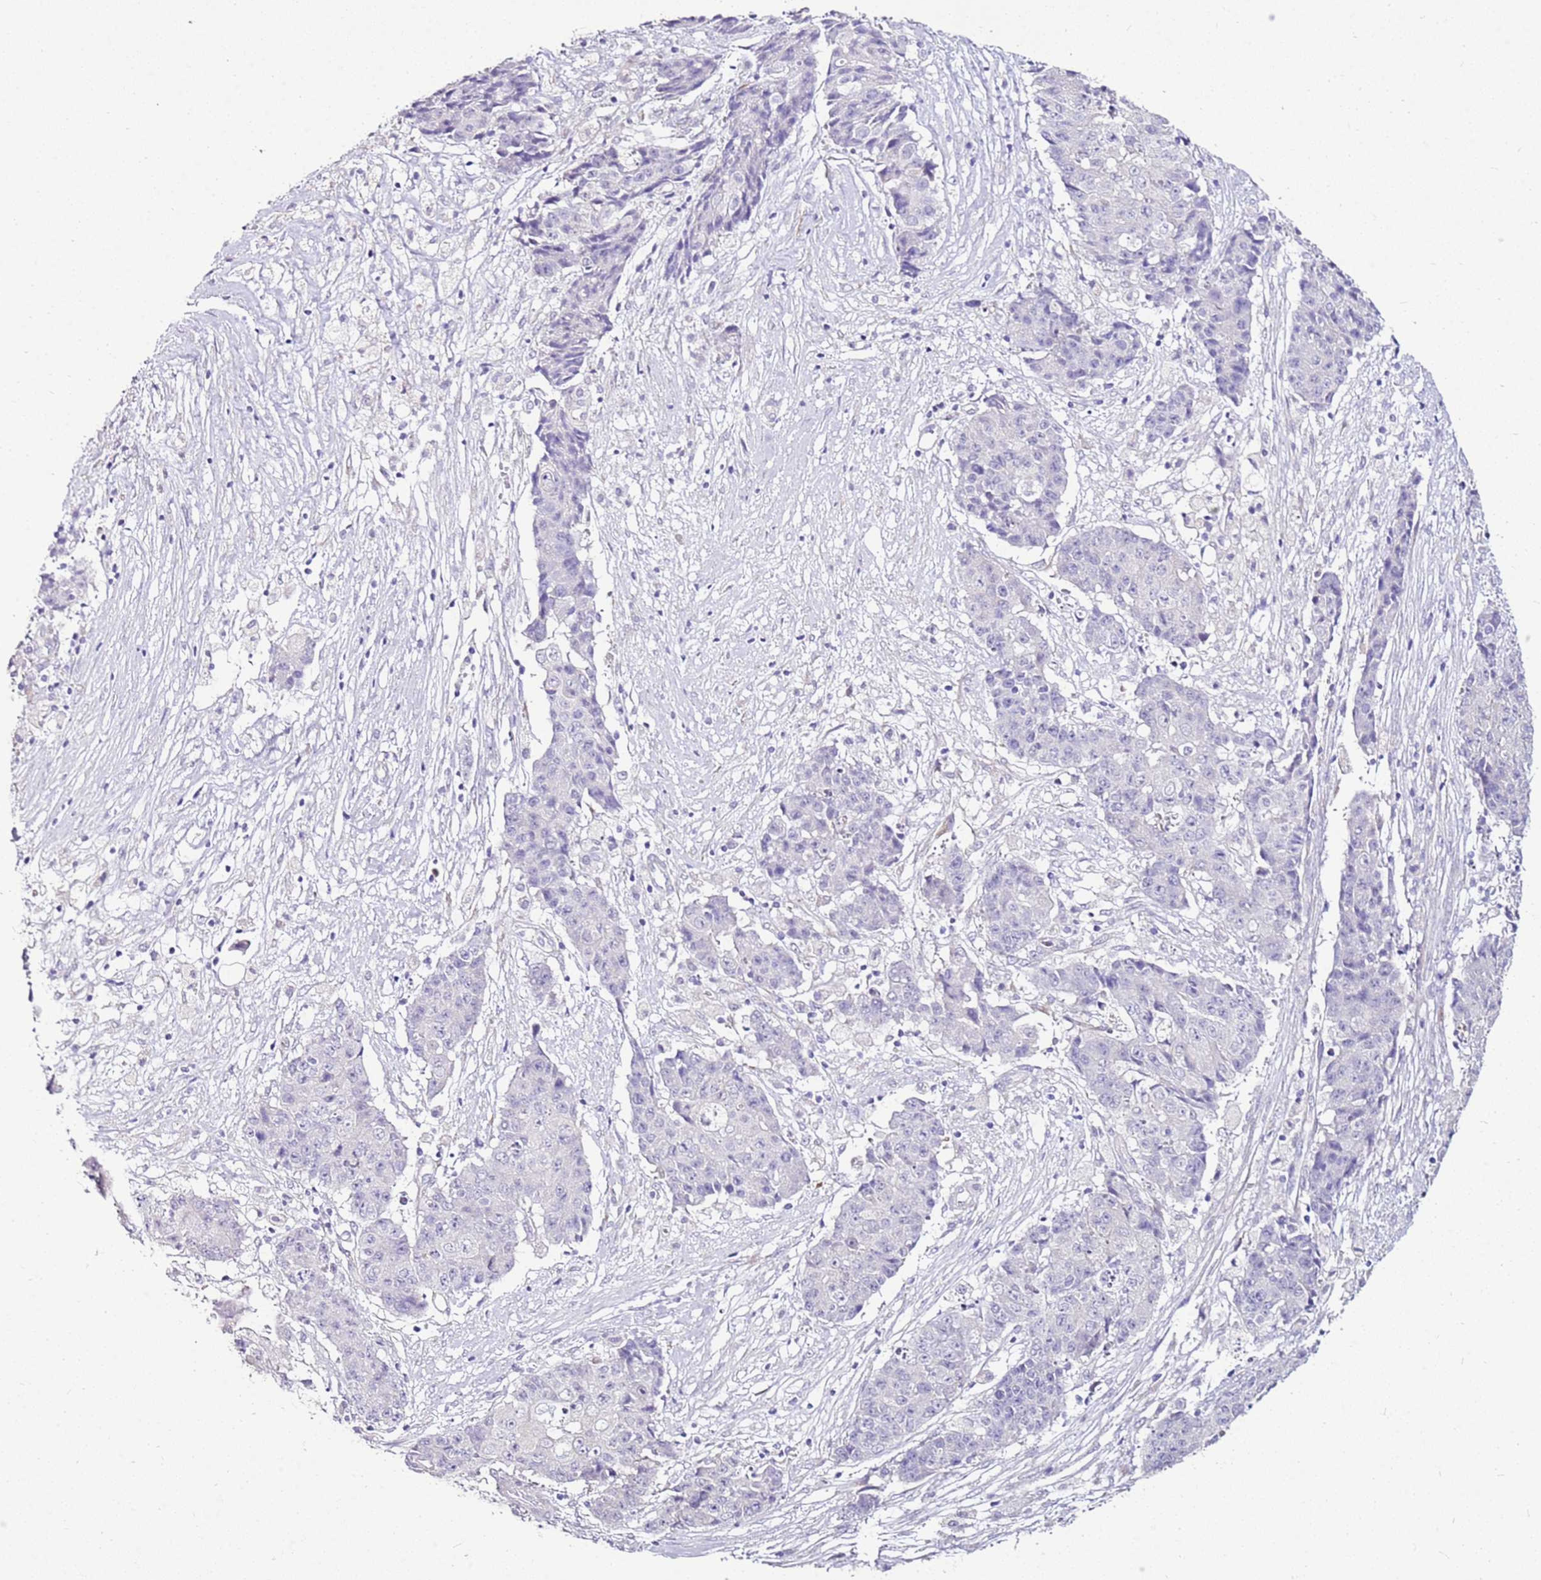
{"staining": {"intensity": "negative", "quantity": "none", "location": "none"}, "tissue": "ovarian cancer", "cell_type": "Tumor cells", "image_type": "cancer", "snomed": [{"axis": "morphology", "description": "Carcinoma, endometroid"}, {"axis": "topography", "description": "Ovary"}], "caption": "Protein analysis of ovarian cancer (endometroid carcinoma) shows no significant expression in tumor cells.", "gene": "SLC38A5", "patient": {"sex": "female", "age": 42}}